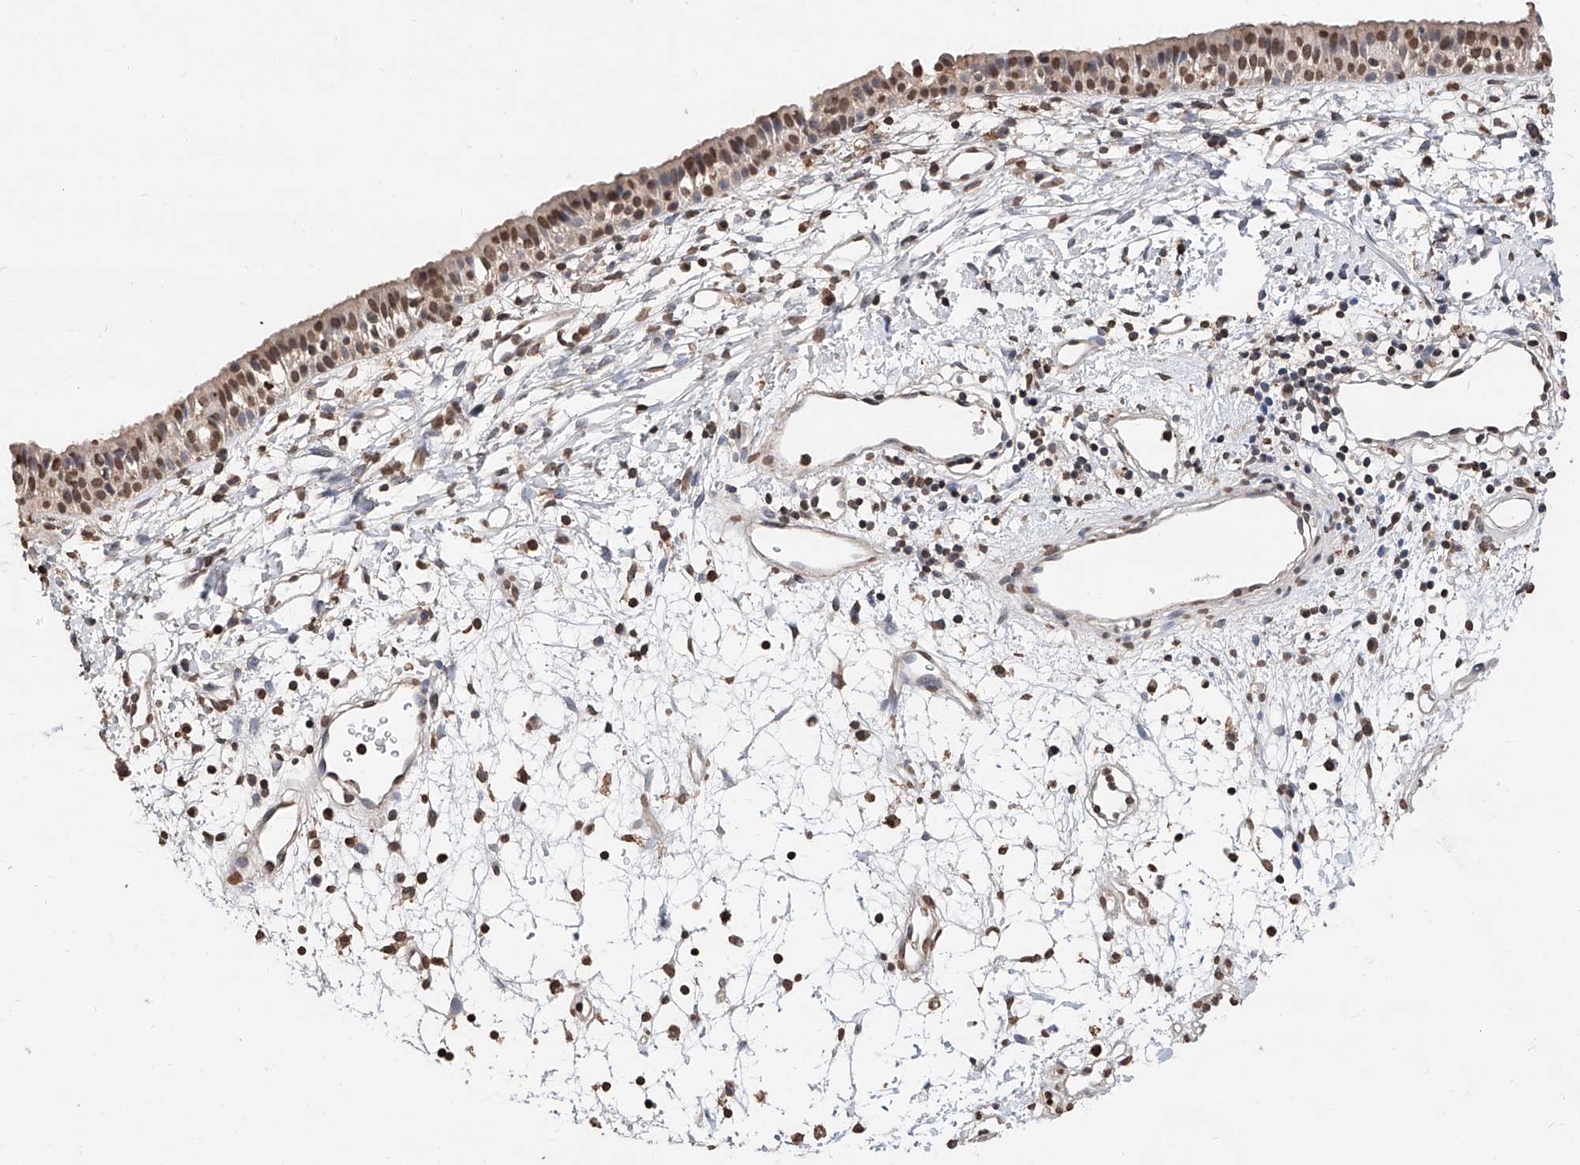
{"staining": {"intensity": "moderate", "quantity": ">75%", "location": "cytoplasmic/membranous,nuclear"}, "tissue": "nasopharynx", "cell_type": "Respiratory epithelial cells", "image_type": "normal", "snomed": [{"axis": "morphology", "description": "Normal tissue, NOS"}, {"axis": "topography", "description": "Nasopharynx"}], "caption": "Immunohistochemistry (DAB) staining of normal nasopharynx displays moderate cytoplasmic/membranous,nuclear protein staining in approximately >75% of respiratory epithelial cells. Nuclei are stained in blue.", "gene": "RP9", "patient": {"sex": "male", "age": 22}}